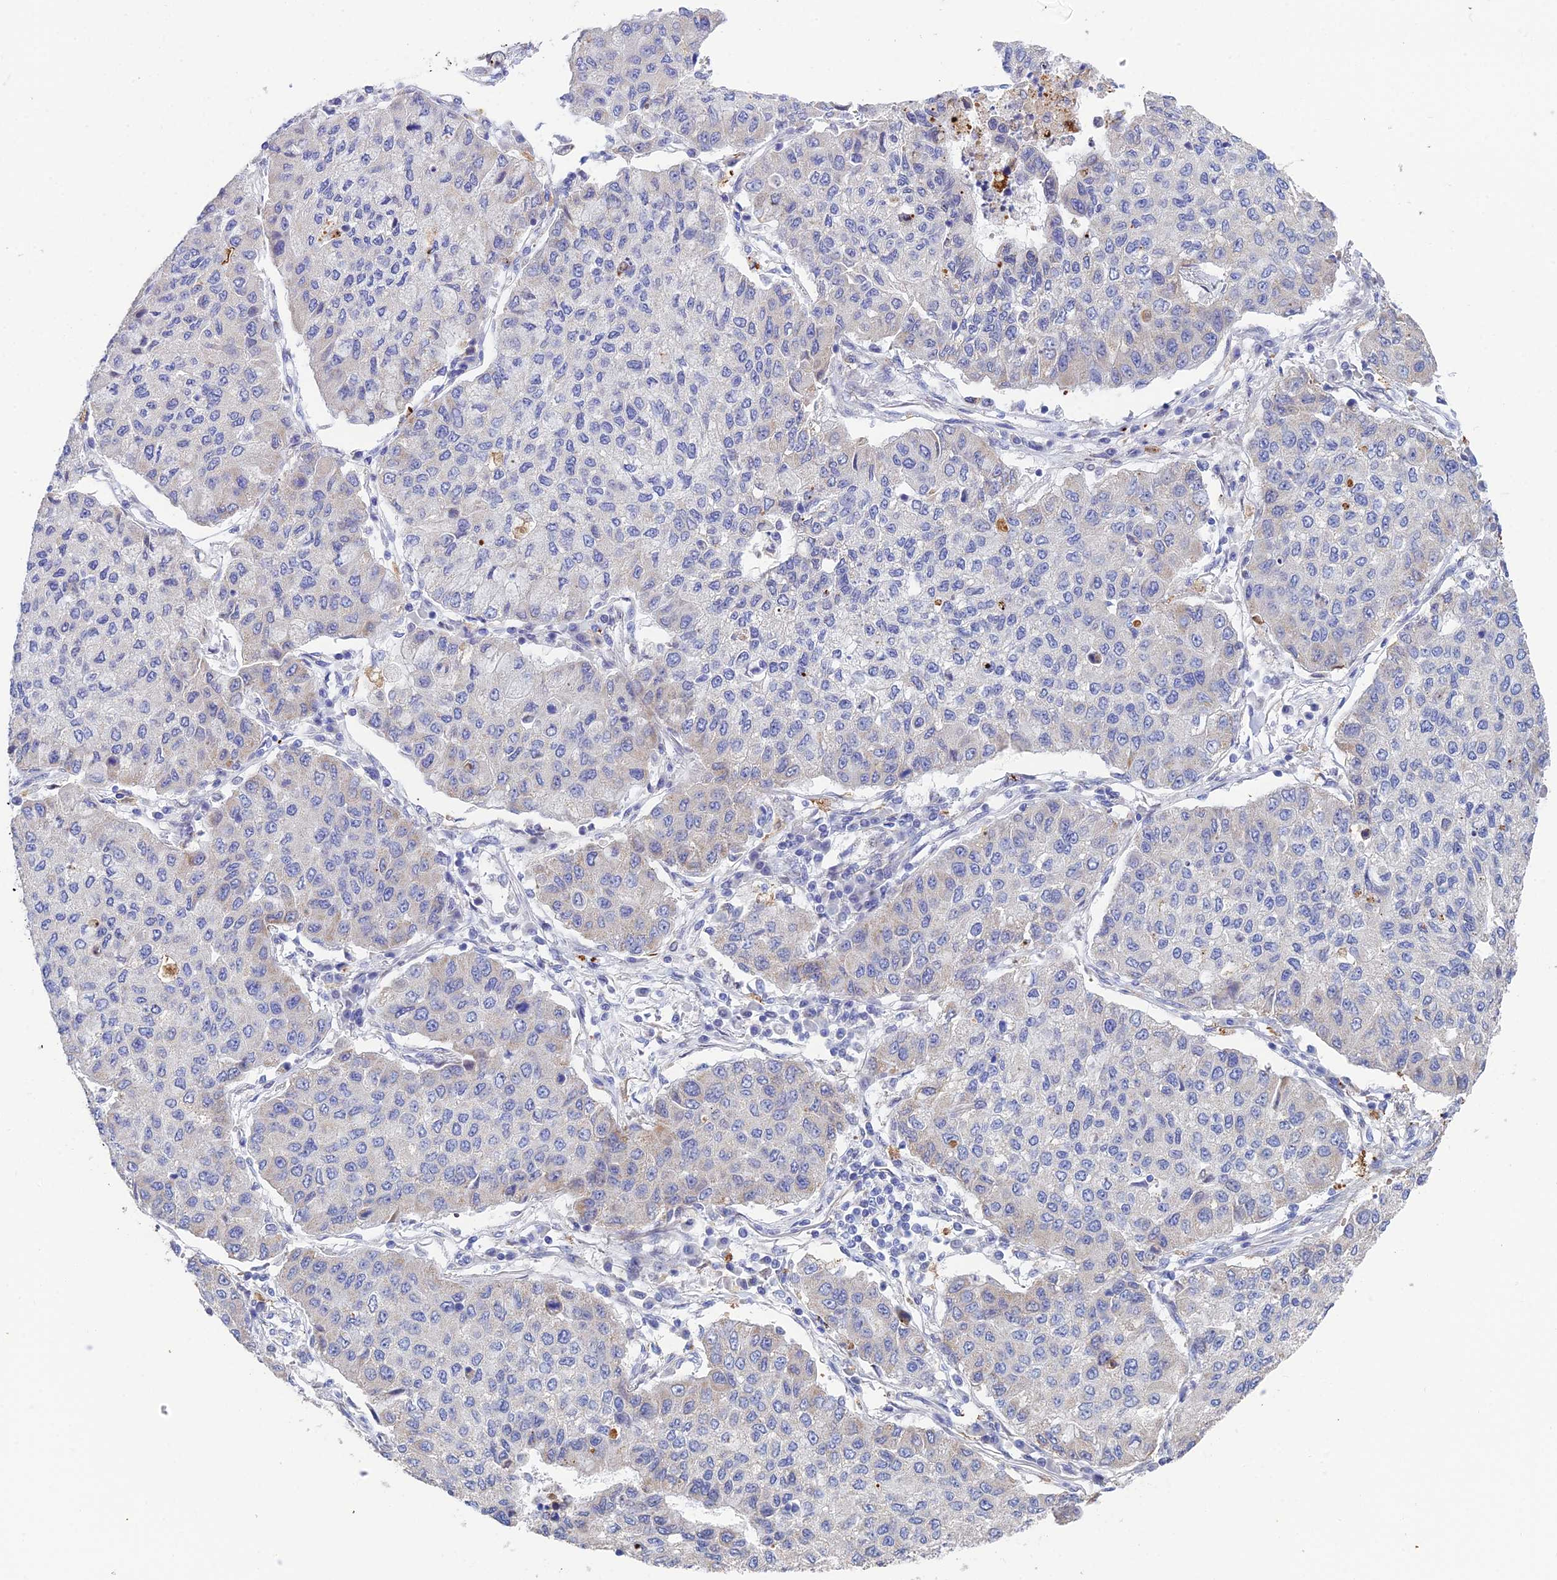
{"staining": {"intensity": "negative", "quantity": "none", "location": "none"}, "tissue": "lung cancer", "cell_type": "Tumor cells", "image_type": "cancer", "snomed": [{"axis": "morphology", "description": "Squamous cell carcinoma, NOS"}, {"axis": "topography", "description": "Lung"}], "caption": "Immunohistochemistry (IHC) of human lung cancer reveals no staining in tumor cells. (Stains: DAB immunohistochemistry with hematoxylin counter stain, Microscopy: brightfield microscopy at high magnification).", "gene": "CSPG4", "patient": {"sex": "male", "age": 74}}